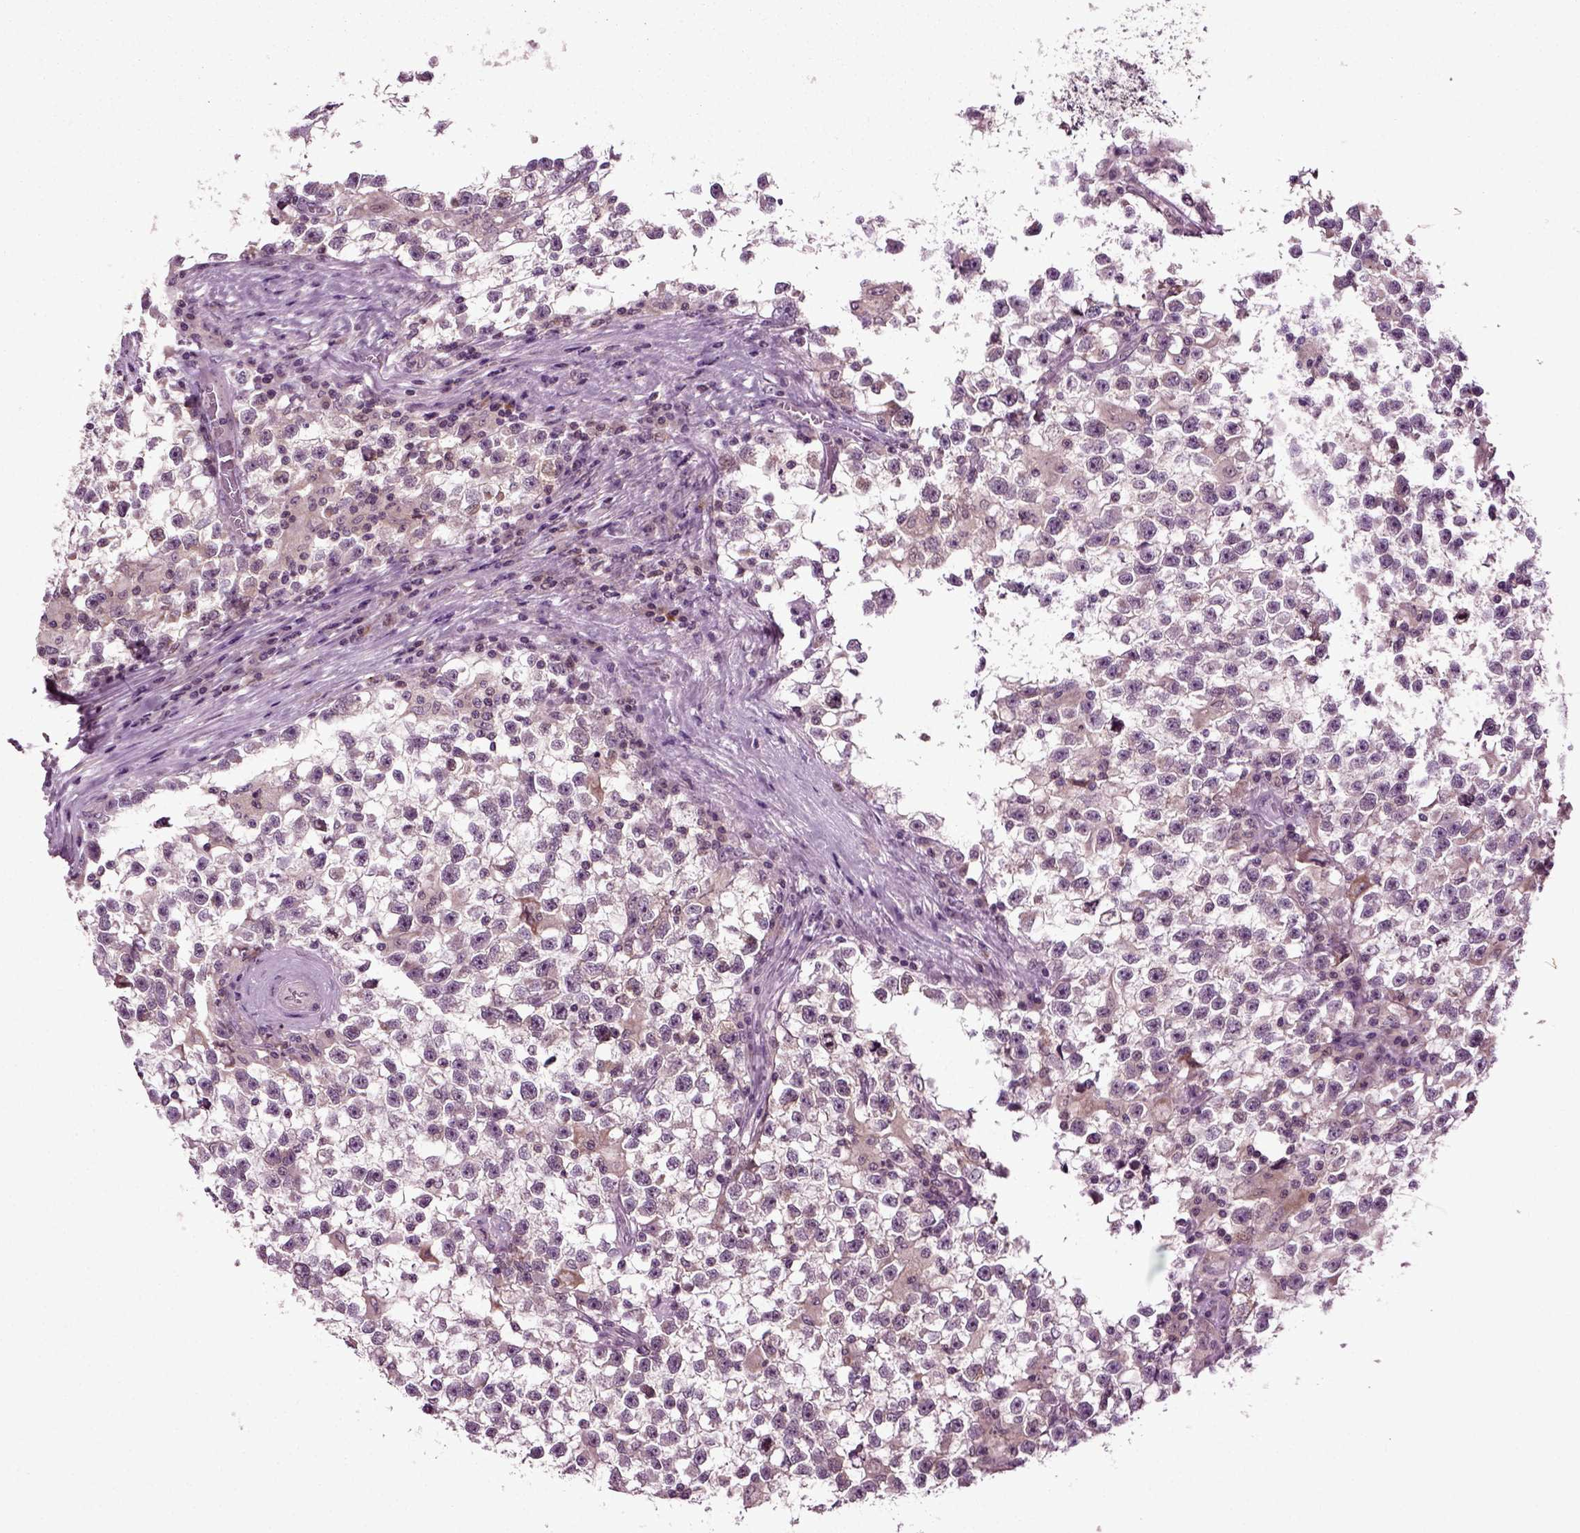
{"staining": {"intensity": "negative", "quantity": "none", "location": "none"}, "tissue": "testis cancer", "cell_type": "Tumor cells", "image_type": "cancer", "snomed": [{"axis": "morphology", "description": "Seminoma, NOS"}, {"axis": "topography", "description": "Testis"}], "caption": "High power microscopy photomicrograph of an immunohistochemistry (IHC) photomicrograph of testis seminoma, revealing no significant staining in tumor cells.", "gene": "KNSTRN", "patient": {"sex": "male", "age": 31}}